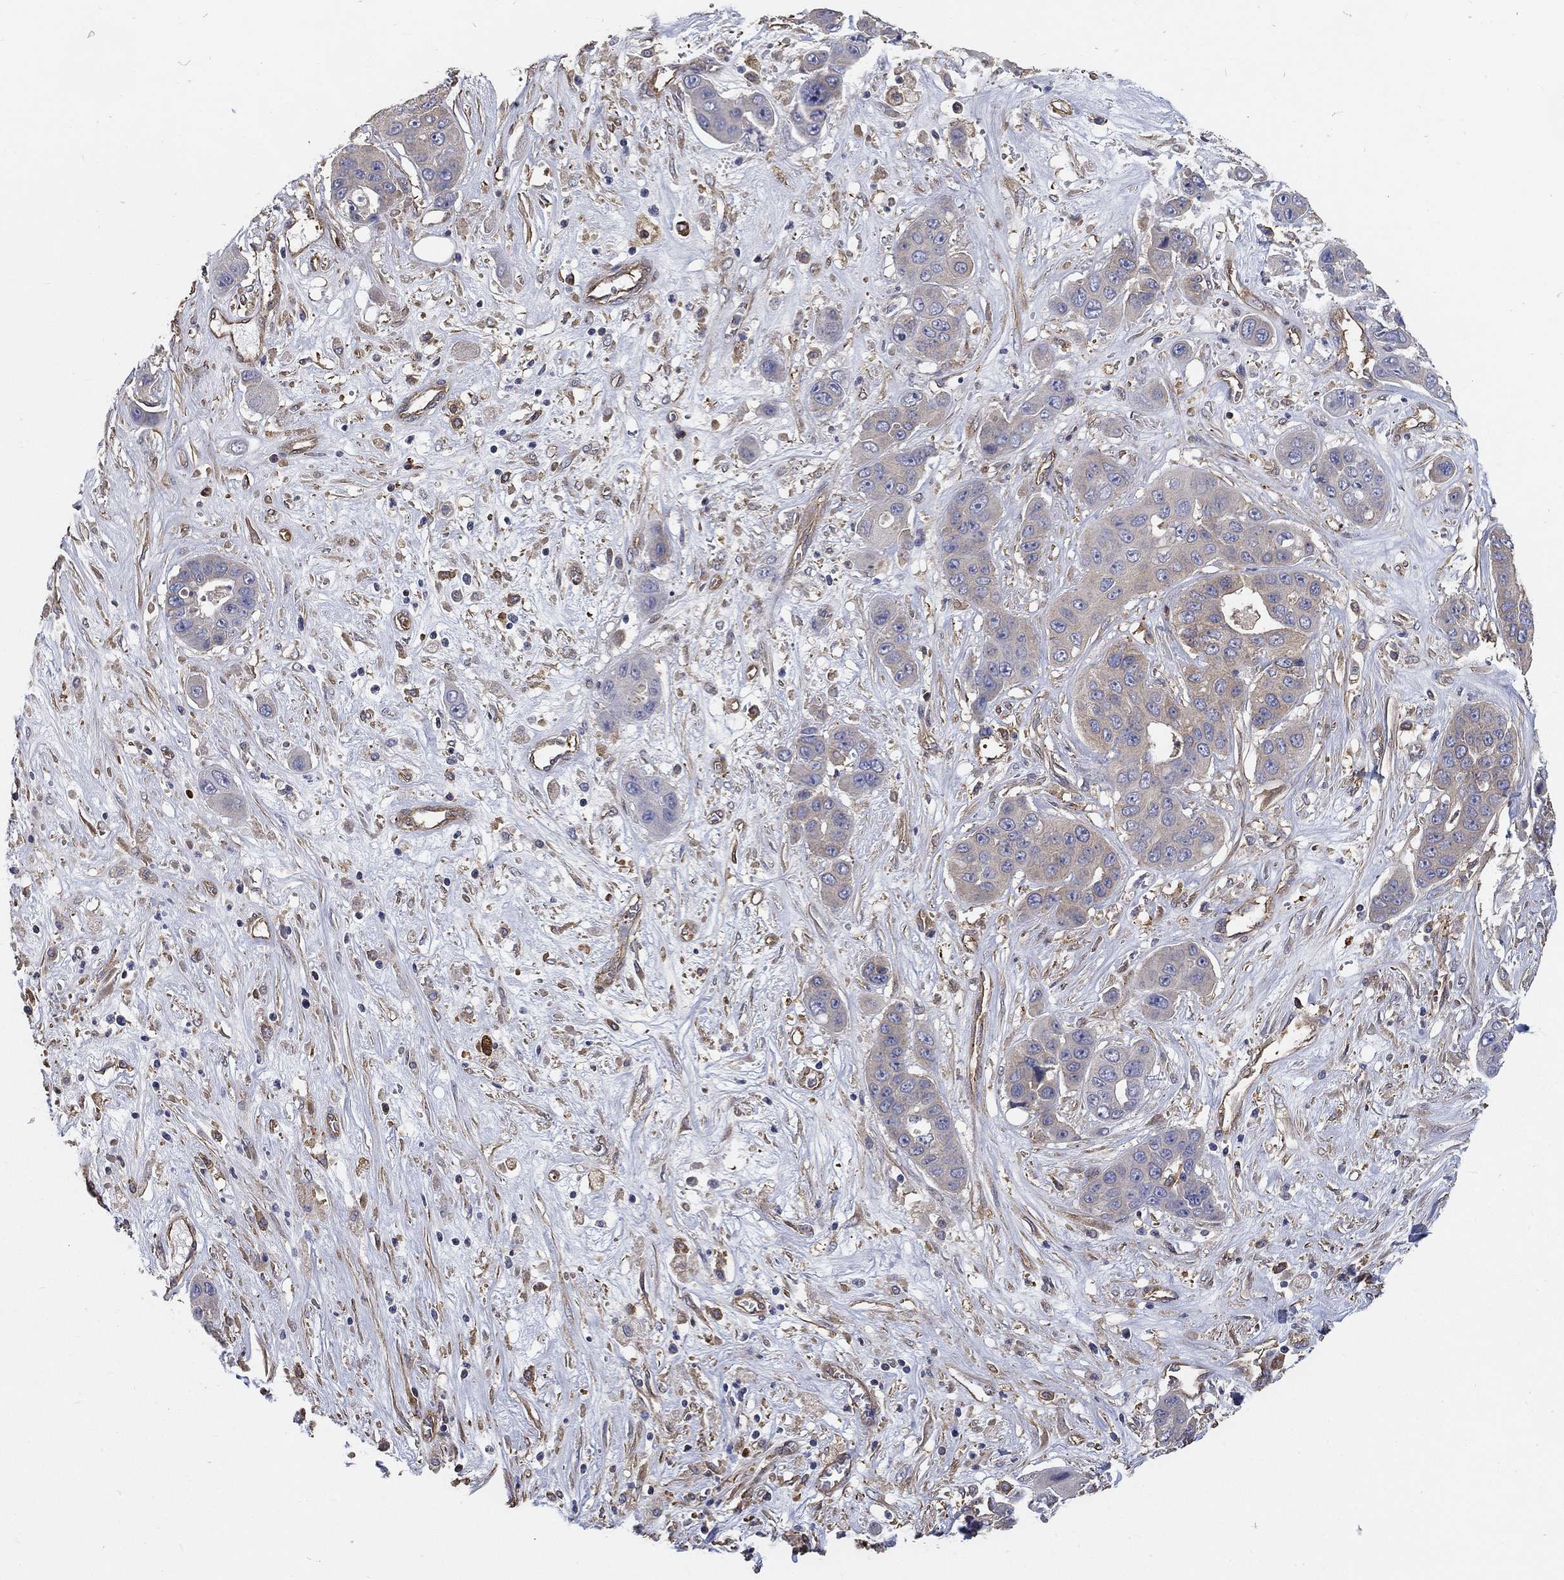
{"staining": {"intensity": "weak", "quantity": "<25%", "location": "cytoplasmic/membranous"}, "tissue": "liver cancer", "cell_type": "Tumor cells", "image_type": "cancer", "snomed": [{"axis": "morphology", "description": "Cholangiocarcinoma"}, {"axis": "topography", "description": "Liver"}], "caption": "There is no significant staining in tumor cells of cholangiocarcinoma (liver).", "gene": "DPYSL2", "patient": {"sex": "female", "age": 52}}